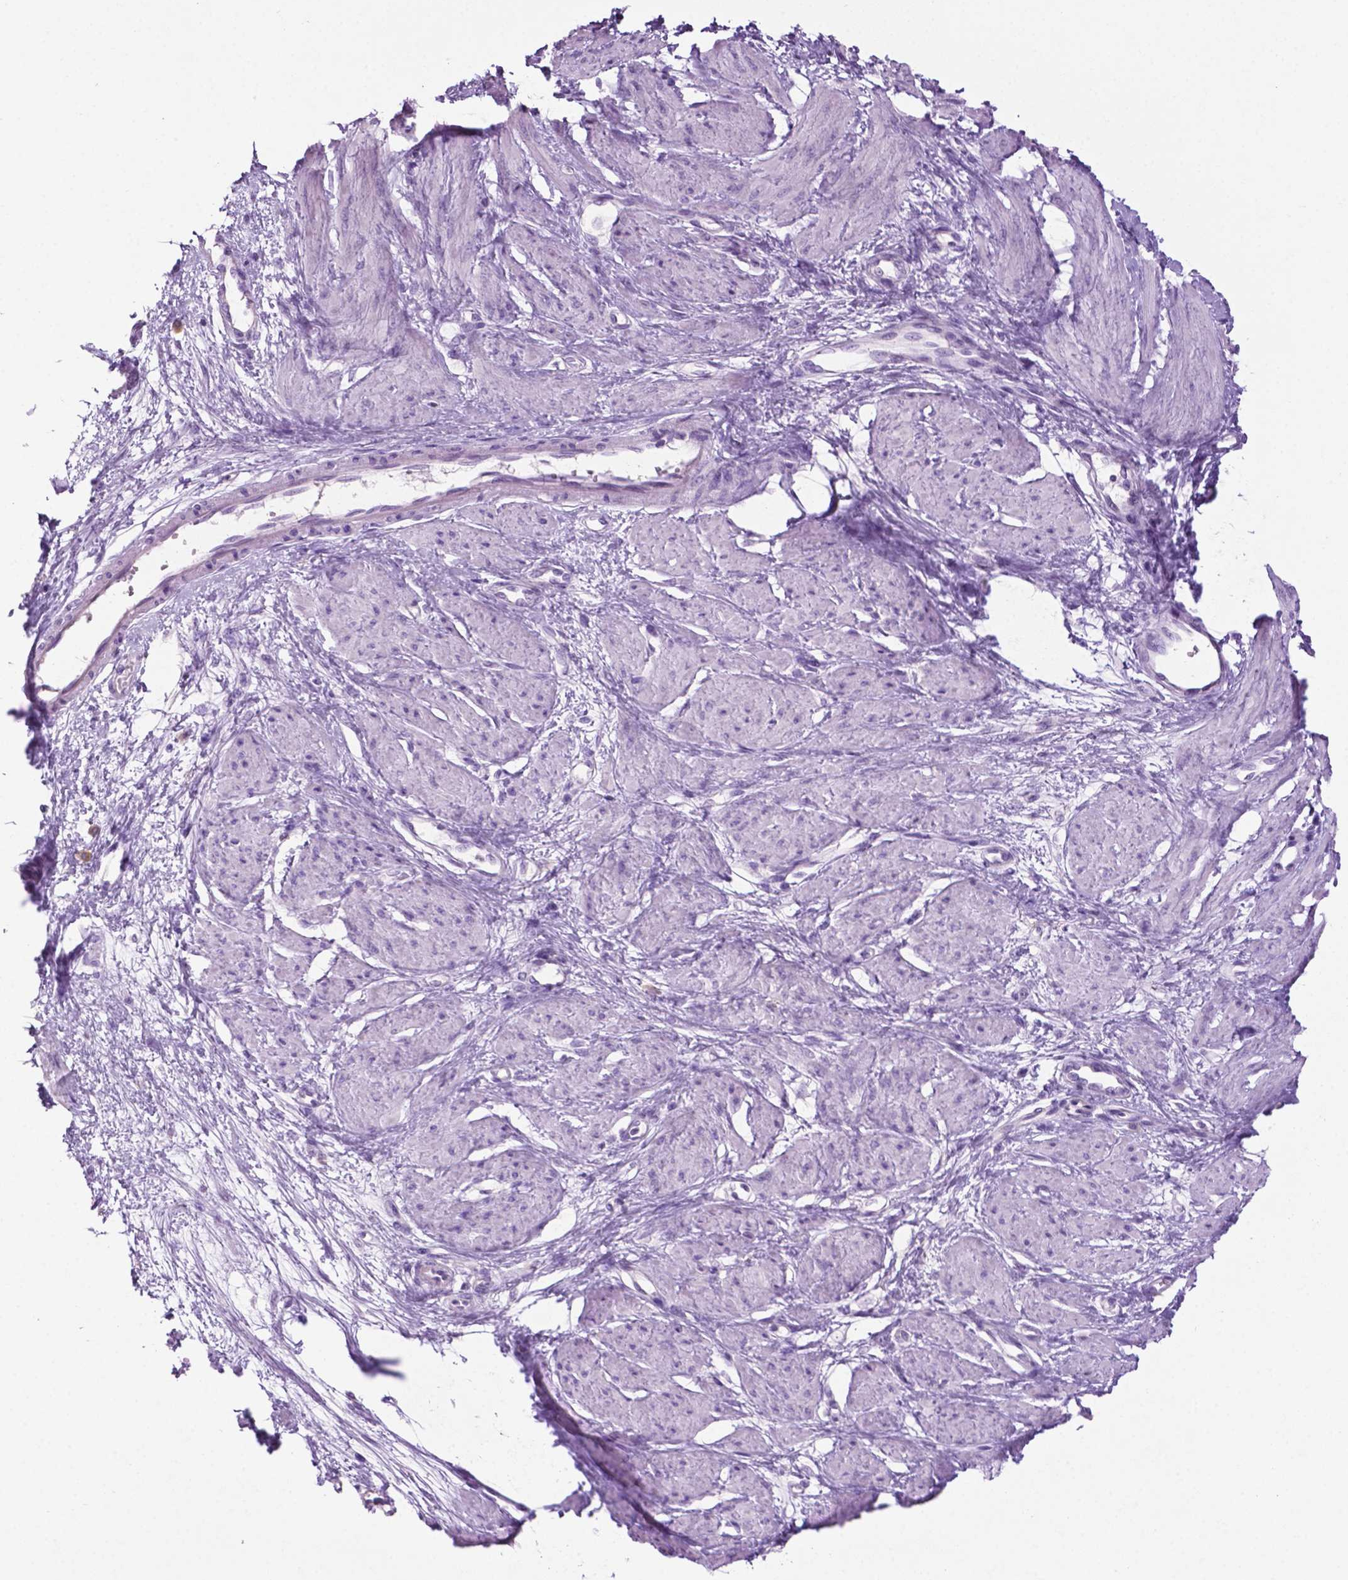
{"staining": {"intensity": "negative", "quantity": "none", "location": "none"}, "tissue": "smooth muscle", "cell_type": "Smooth muscle cells", "image_type": "normal", "snomed": [{"axis": "morphology", "description": "Normal tissue, NOS"}, {"axis": "topography", "description": "Smooth muscle"}, {"axis": "topography", "description": "Uterus"}], "caption": "Immunohistochemistry photomicrograph of unremarkable smooth muscle: human smooth muscle stained with DAB (3,3'-diaminobenzidine) demonstrates no significant protein staining in smooth muscle cells.", "gene": "PHGR1", "patient": {"sex": "female", "age": 39}}